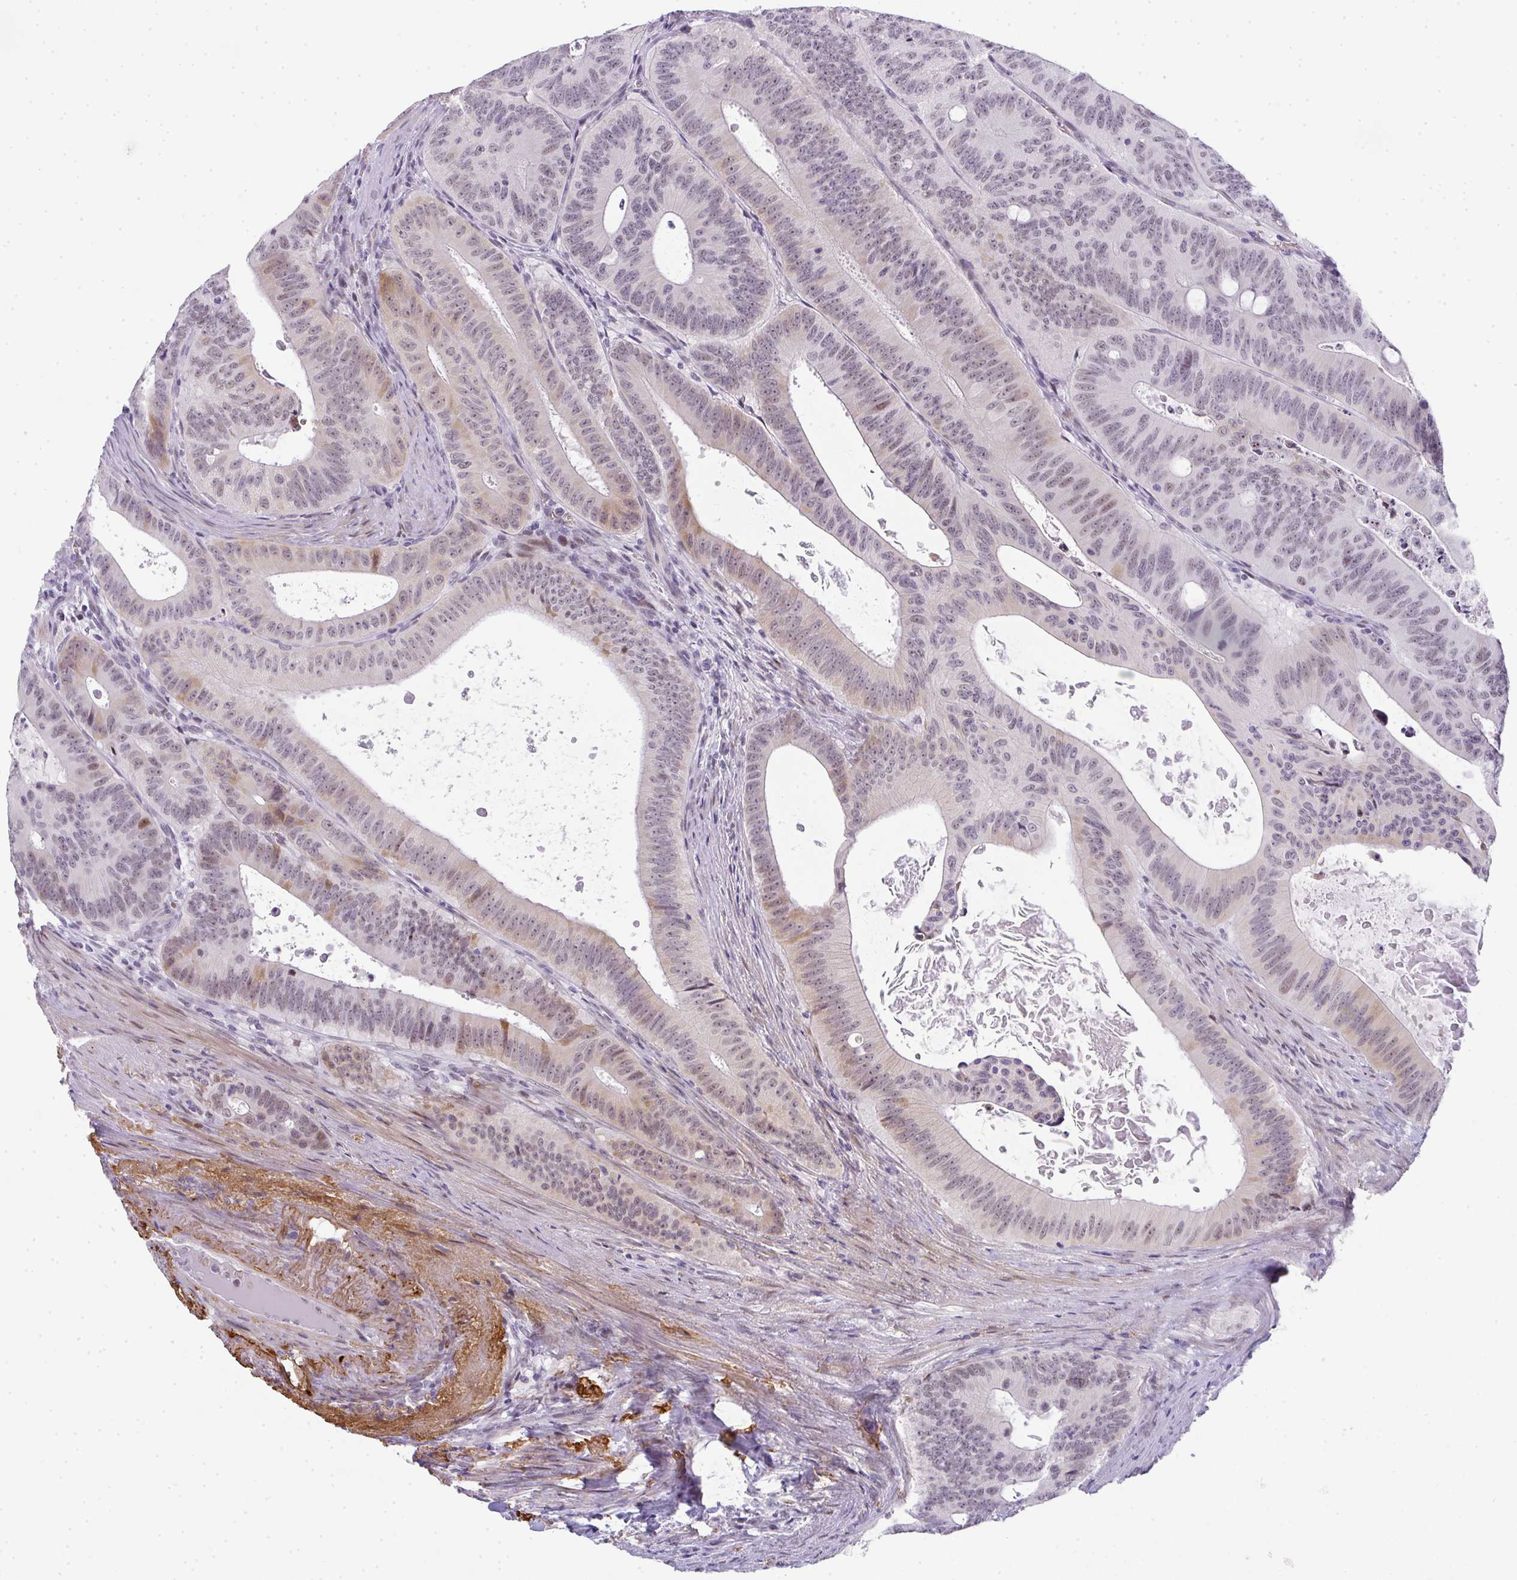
{"staining": {"intensity": "weak", "quantity": "25%-75%", "location": "nuclear"}, "tissue": "colorectal cancer", "cell_type": "Tumor cells", "image_type": "cancer", "snomed": [{"axis": "morphology", "description": "Adenocarcinoma, NOS"}, {"axis": "topography", "description": "Colon"}], "caption": "High-magnification brightfield microscopy of adenocarcinoma (colorectal) stained with DAB (brown) and counterstained with hematoxylin (blue). tumor cells exhibit weak nuclear expression is appreciated in approximately25%-75% of cells.", "gene": "TNMD", "patient": {"sex": "male", "age": 62}}